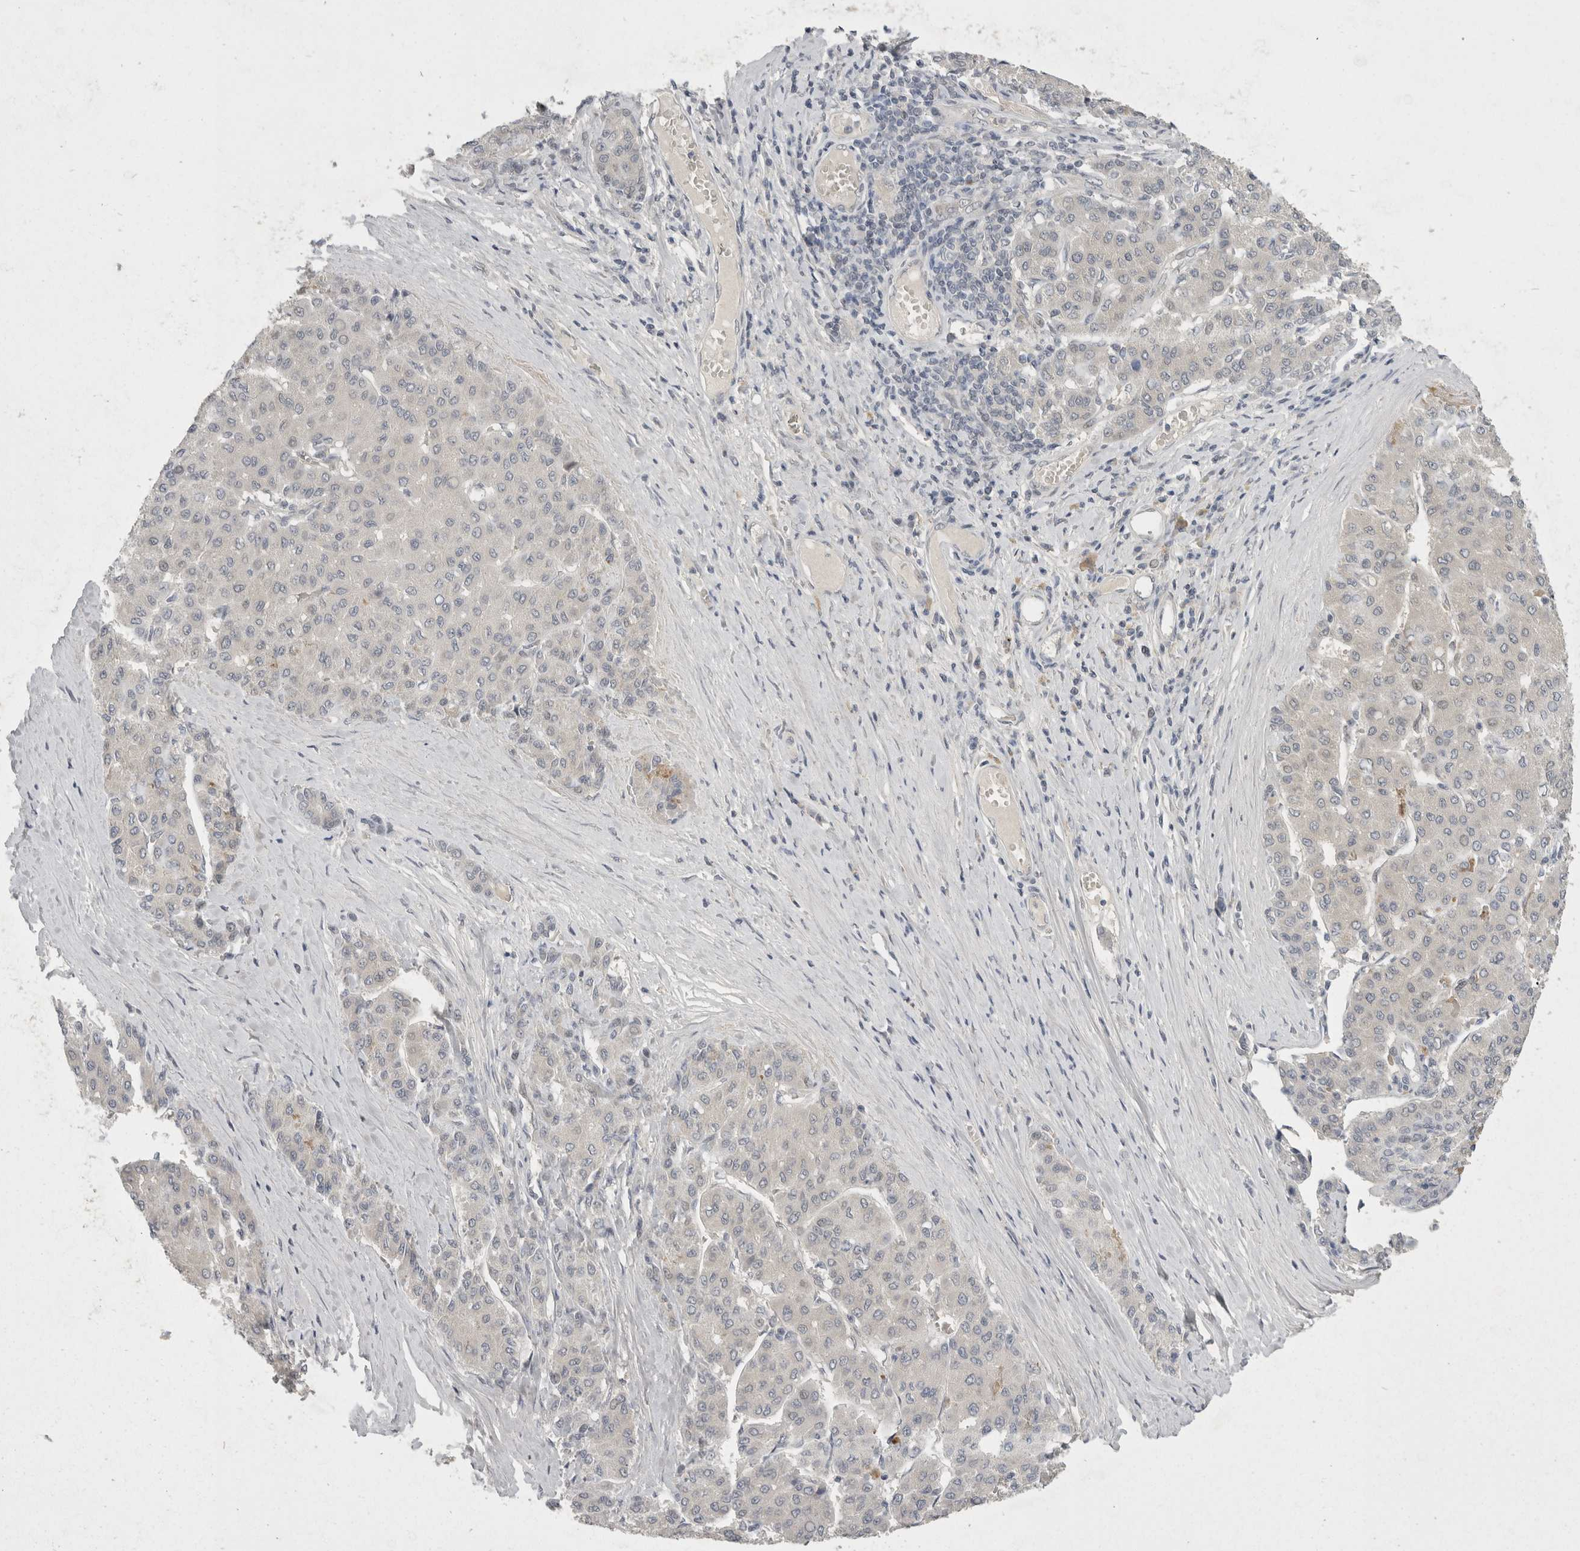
{"staining": {"intensity": "negative", "quantity": "none", "location": "none"}, "tissue": "liver cancer", "cell_type": "Tumor cells", "image_type": "cancer", "snomed": [{"axis": "morphology", "description": "Carcinoma, Hepatocellular, NOS"}, {"axis": "topography", "description": "Liver"}], "caption": "This is a photomicrograph of immunohistochemistry staining of liver cancer, which shows no expression in tumor cells.", "gene": "TOM1L2", "patient": {"sex": "male", "age": 65}}